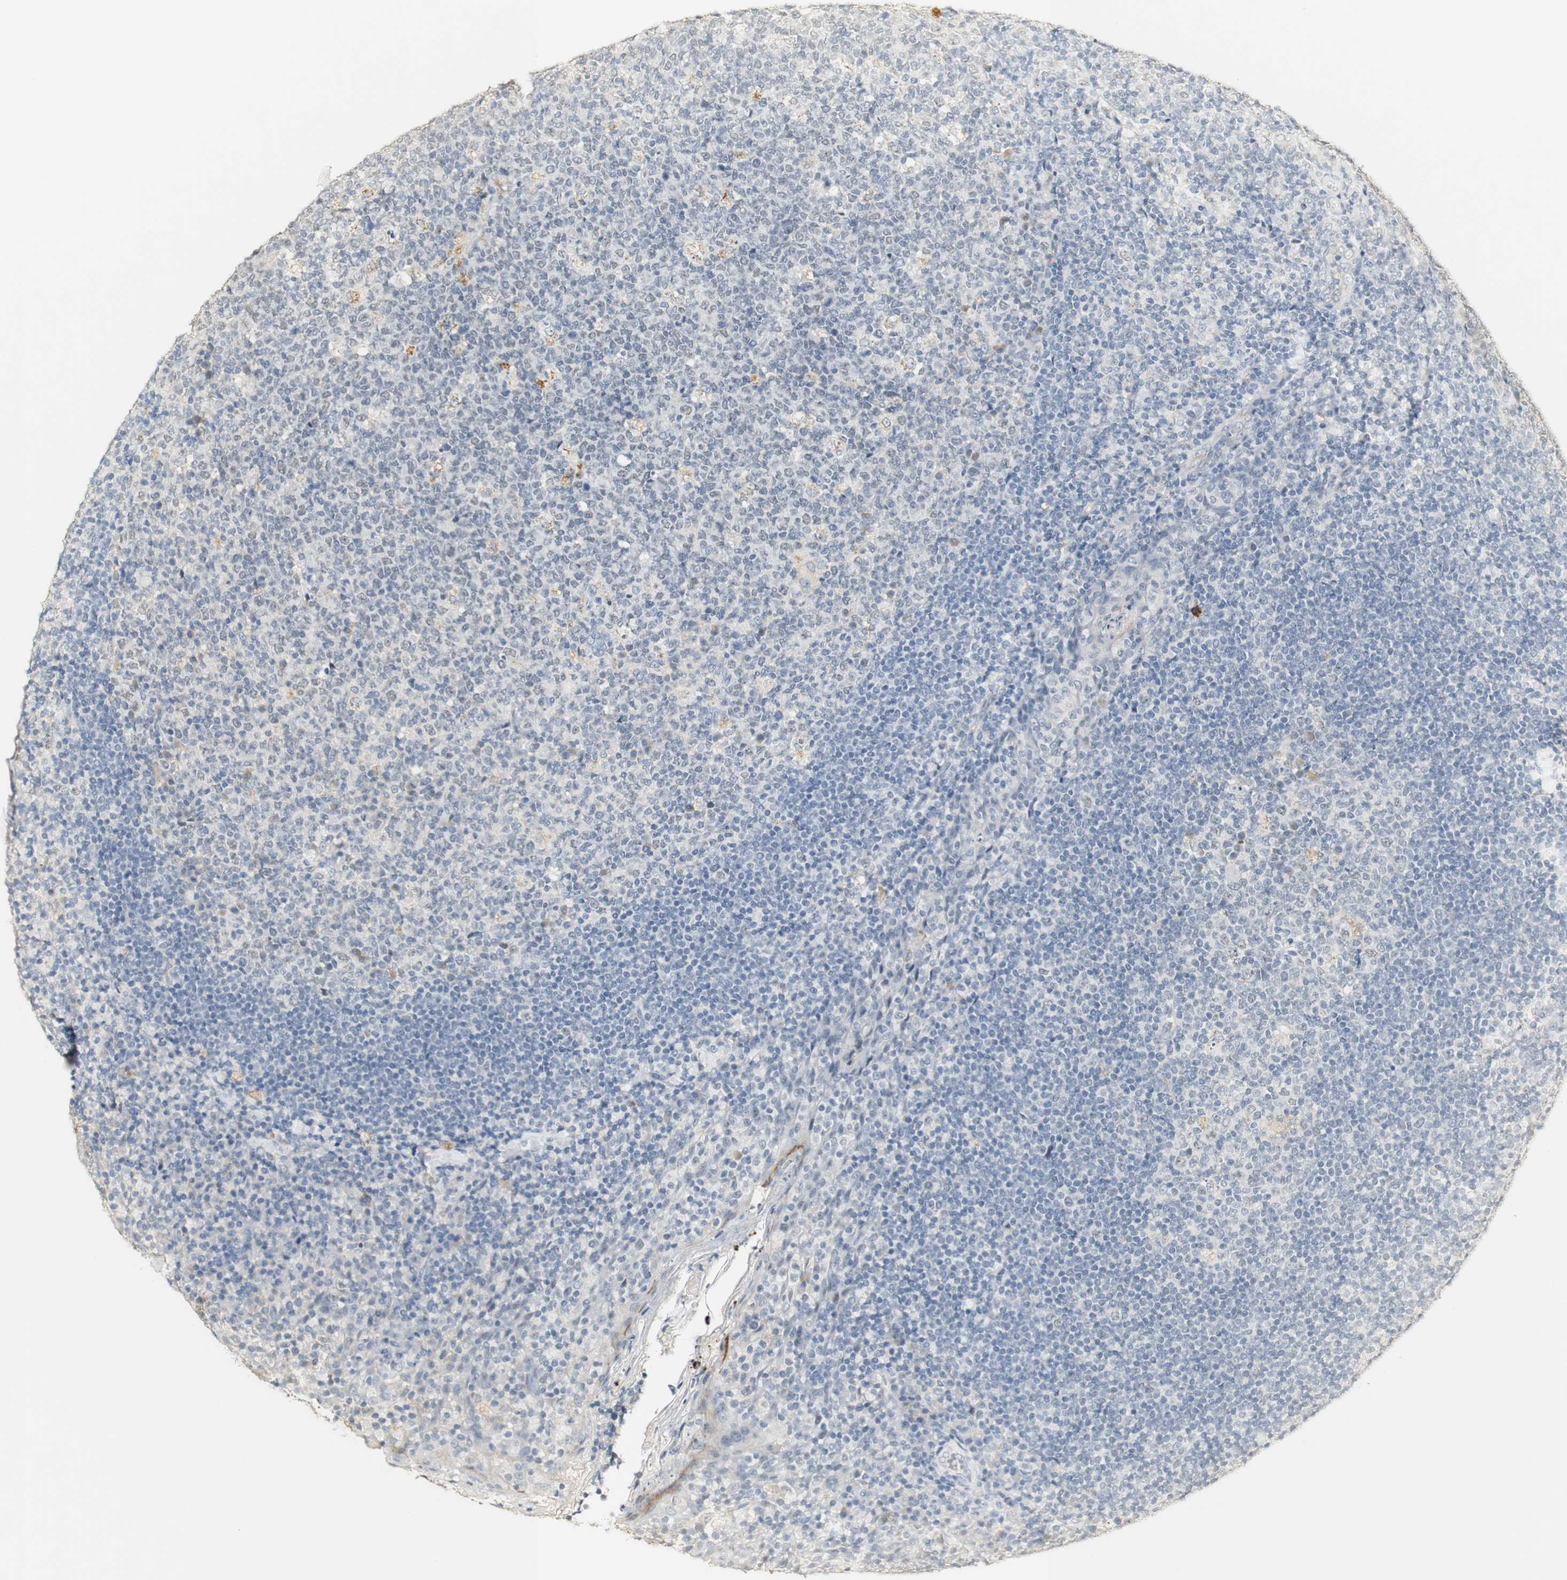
{"staining": {"intensity": "negative", "quantity": "none", "location": "none"}, "tissue": "tonsil", "cell_type": "Germinal center cells", "image_type": "normal", "snomed": [{"axis": "morphology", "description": "Normal tissue, NOS"}, {"axis": "topography", "description": "Tonsil"}], "caption": "Photomicrograph shows no protein positivity in germinal center cells of unremarkable tonsil. (DAB IHC, high magnification).", "gene": "SYT7", "patient": {"sex": "male", "age": 17}}